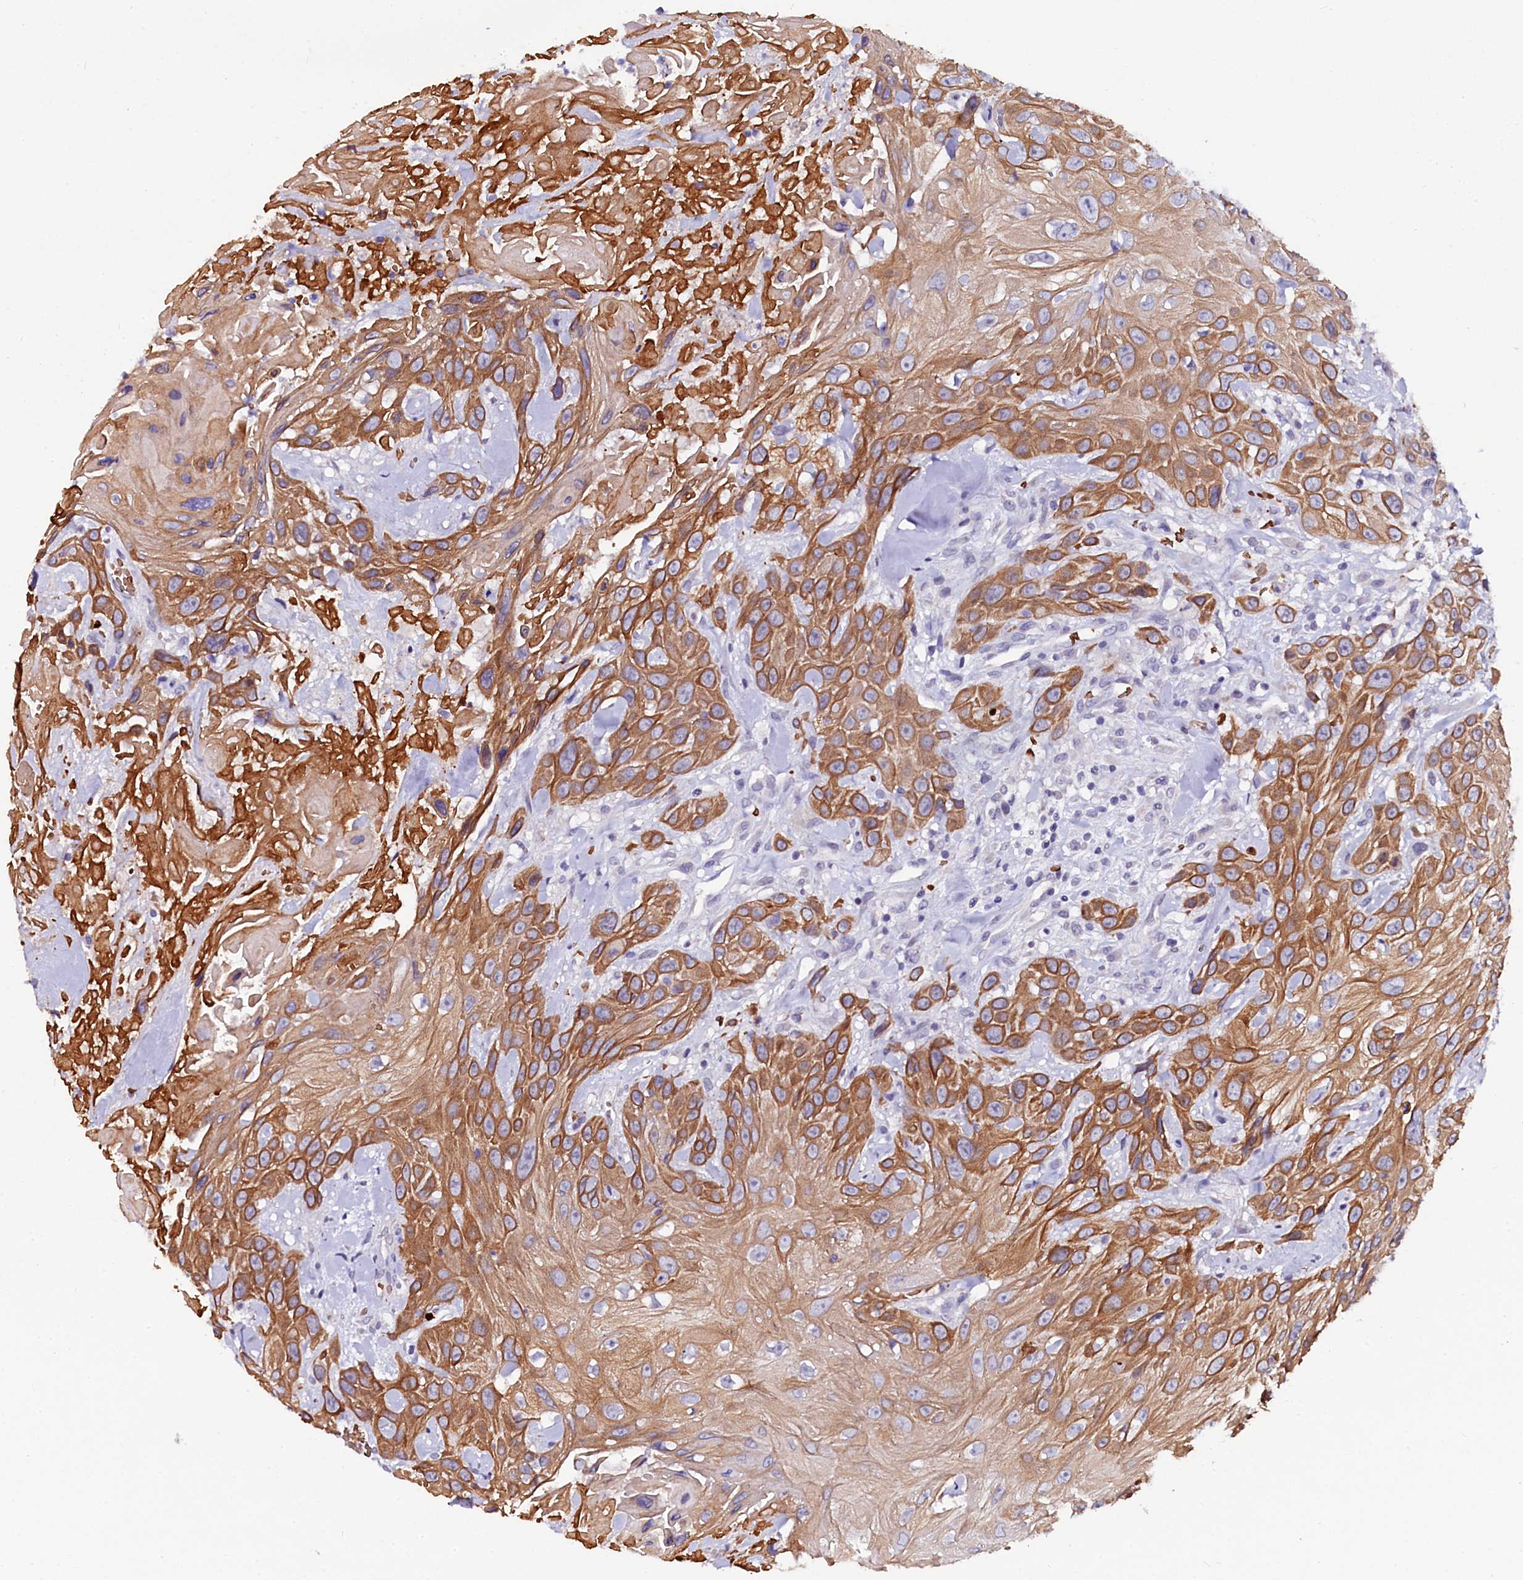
{"staining": {"intensity": "moderate", "quantity": ">75%", "location": "cytoplasmic/membranous"}, "tissue": "head and neck cancer", "cell_type": "Tumor cells", "image_type": "cancer", "snomed": [{"axis": "morphology", "description": "Squamous cell carcinoma, NOS"}, {"axis": "topography", "description": "Head-Neck"}], "caption": "Squamous cell carcinoma (head and neck) tissue demonstrates moderate cytoplasmic/membranous expression in about >75% of tumor cells", "gene": "CTDSPL2", "patient": {"sex": "male", "age": 81}}